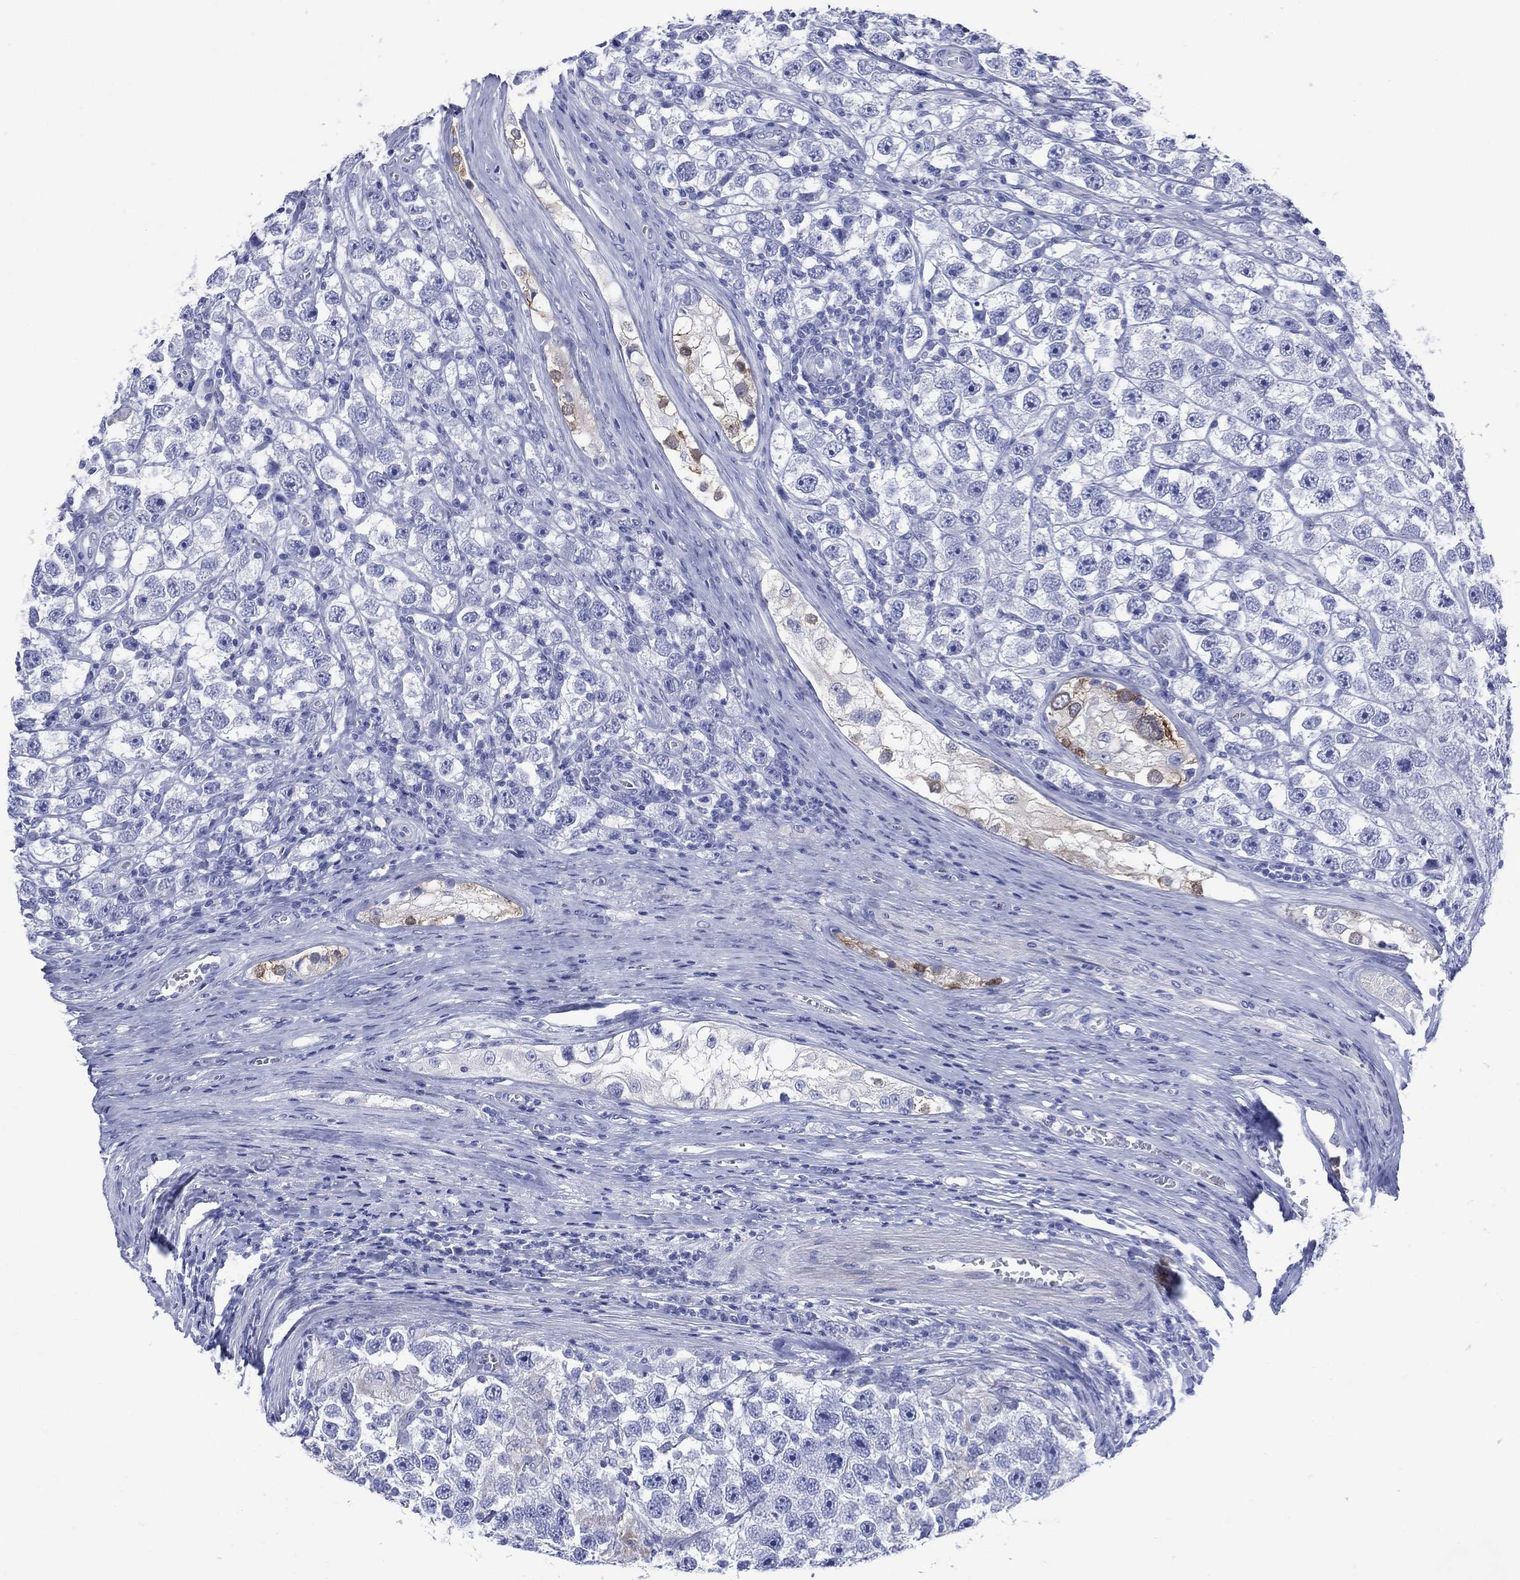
{"staining": {"intensity": "negative", "quantity": "none", "location": "none"}, "tissue": "testis cancer", "cell_type": "Tumor cells", "image_type": "cancer", "snomed": [{"axis": "morphology", "description": "Seminoma, NOS"}, {"axis": "topography", "description": "Testis"}], "caption": "IHC histopathology image of neoplastic tissue: human seminoma (testis) stained with DAB shows no significant protein positivity in tumor cells.", "gene": "LRRD1", "patient": {"sex": "male", "age": 26}}